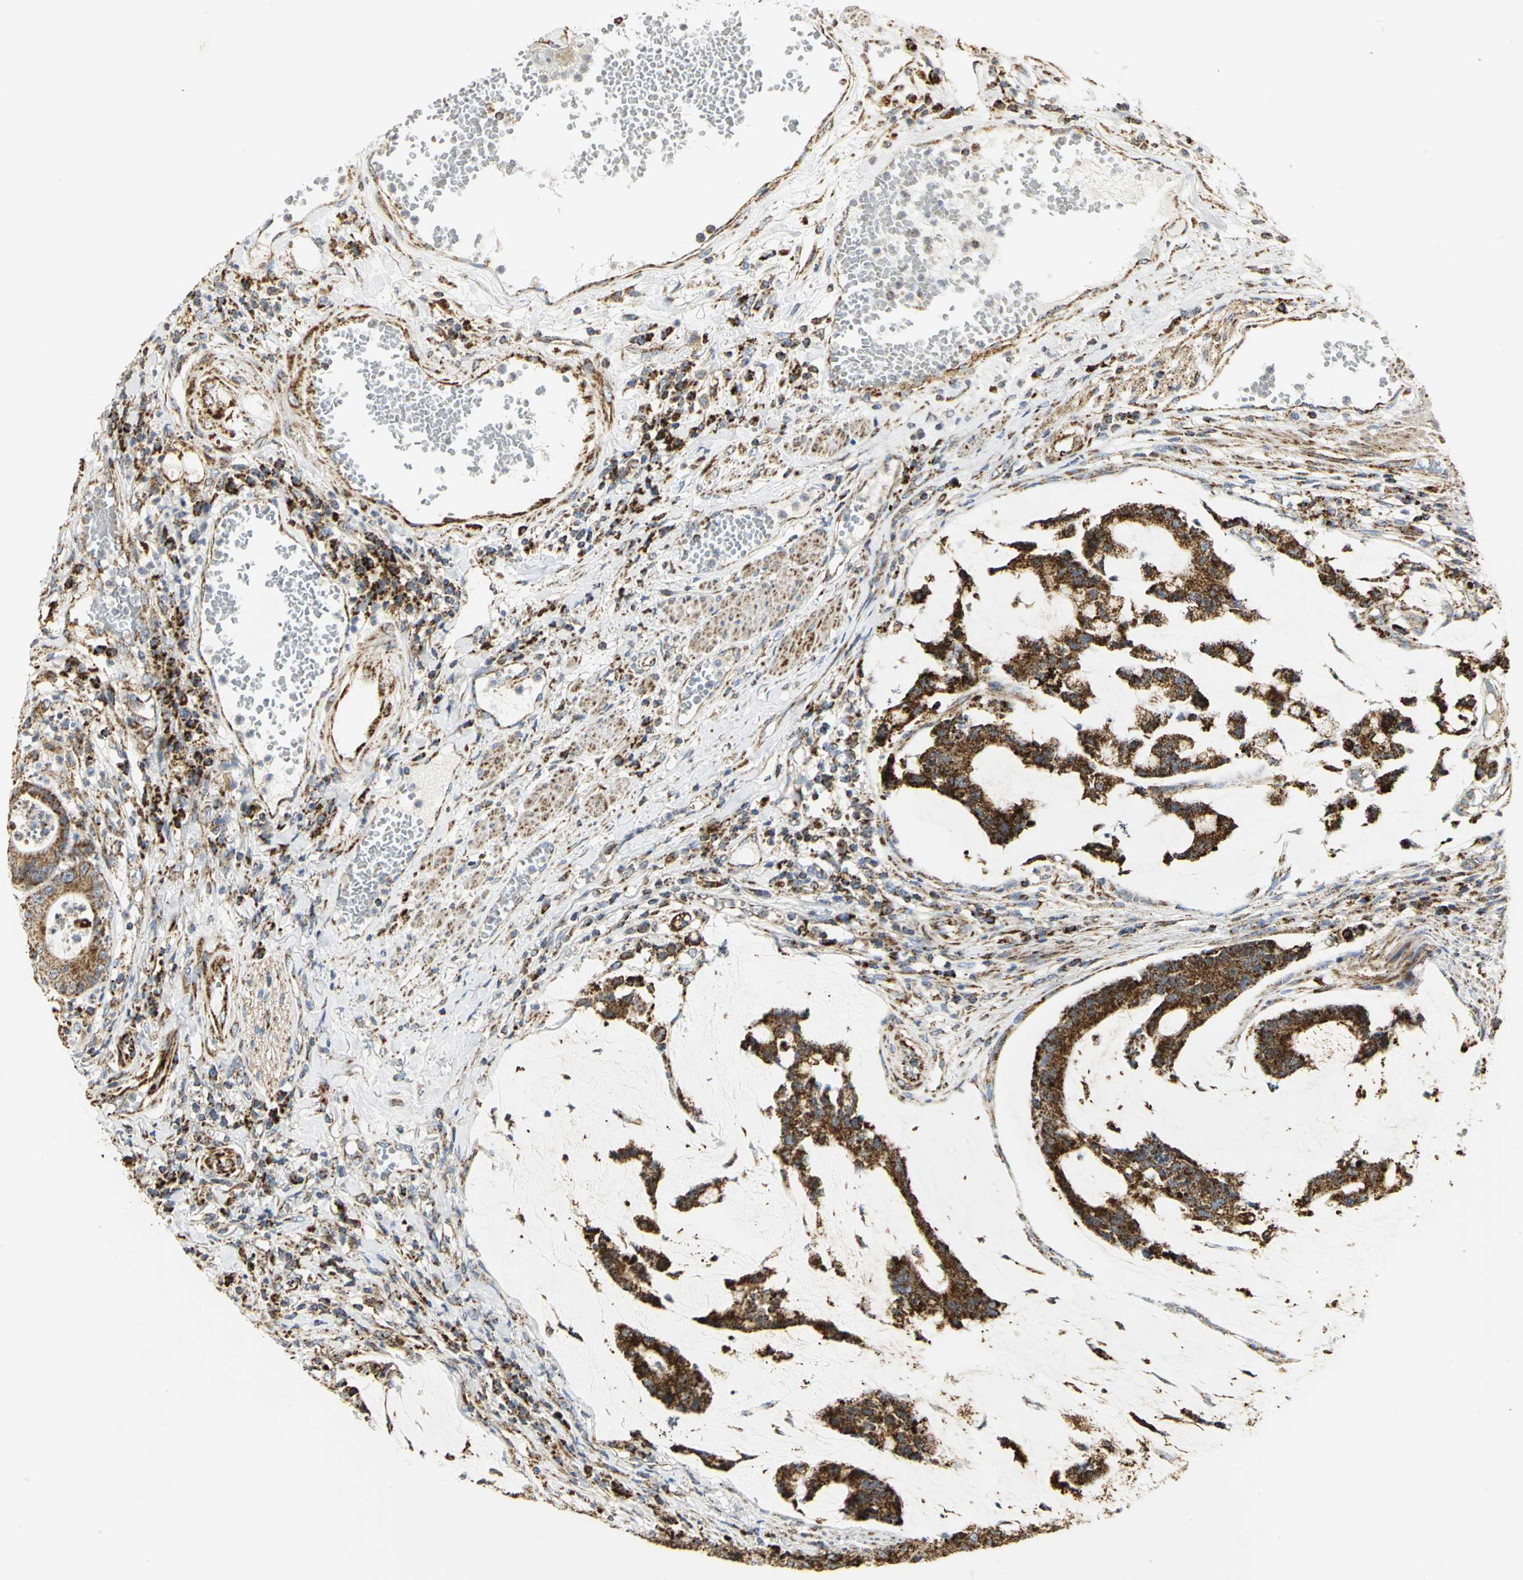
{"staining": {"intensity": "strong", "quantity": ">75%", "location": "cytoplasmic/membranous"}, "tissue": "colorectal cancer", "cell_type": "Tumor cells", "image_type": "cancer", "snomed": [{"axis": "morphology", "description": "Adenocarcinoma, NOS"}, {"axis": "topography", "description": "Colon"}], "caption": "Immunohistochemistry (IHC) (DAB) staining of human colorectal cancer (adenocarcinoma) reveals strong cytoplasmic/membranous protein staining in about >75% of tumor cells. (Brightfield microscopy of DAB IHC at high magnification).", "gene": "VDAC1", "patient": {"sex": "female", "age": 84}}